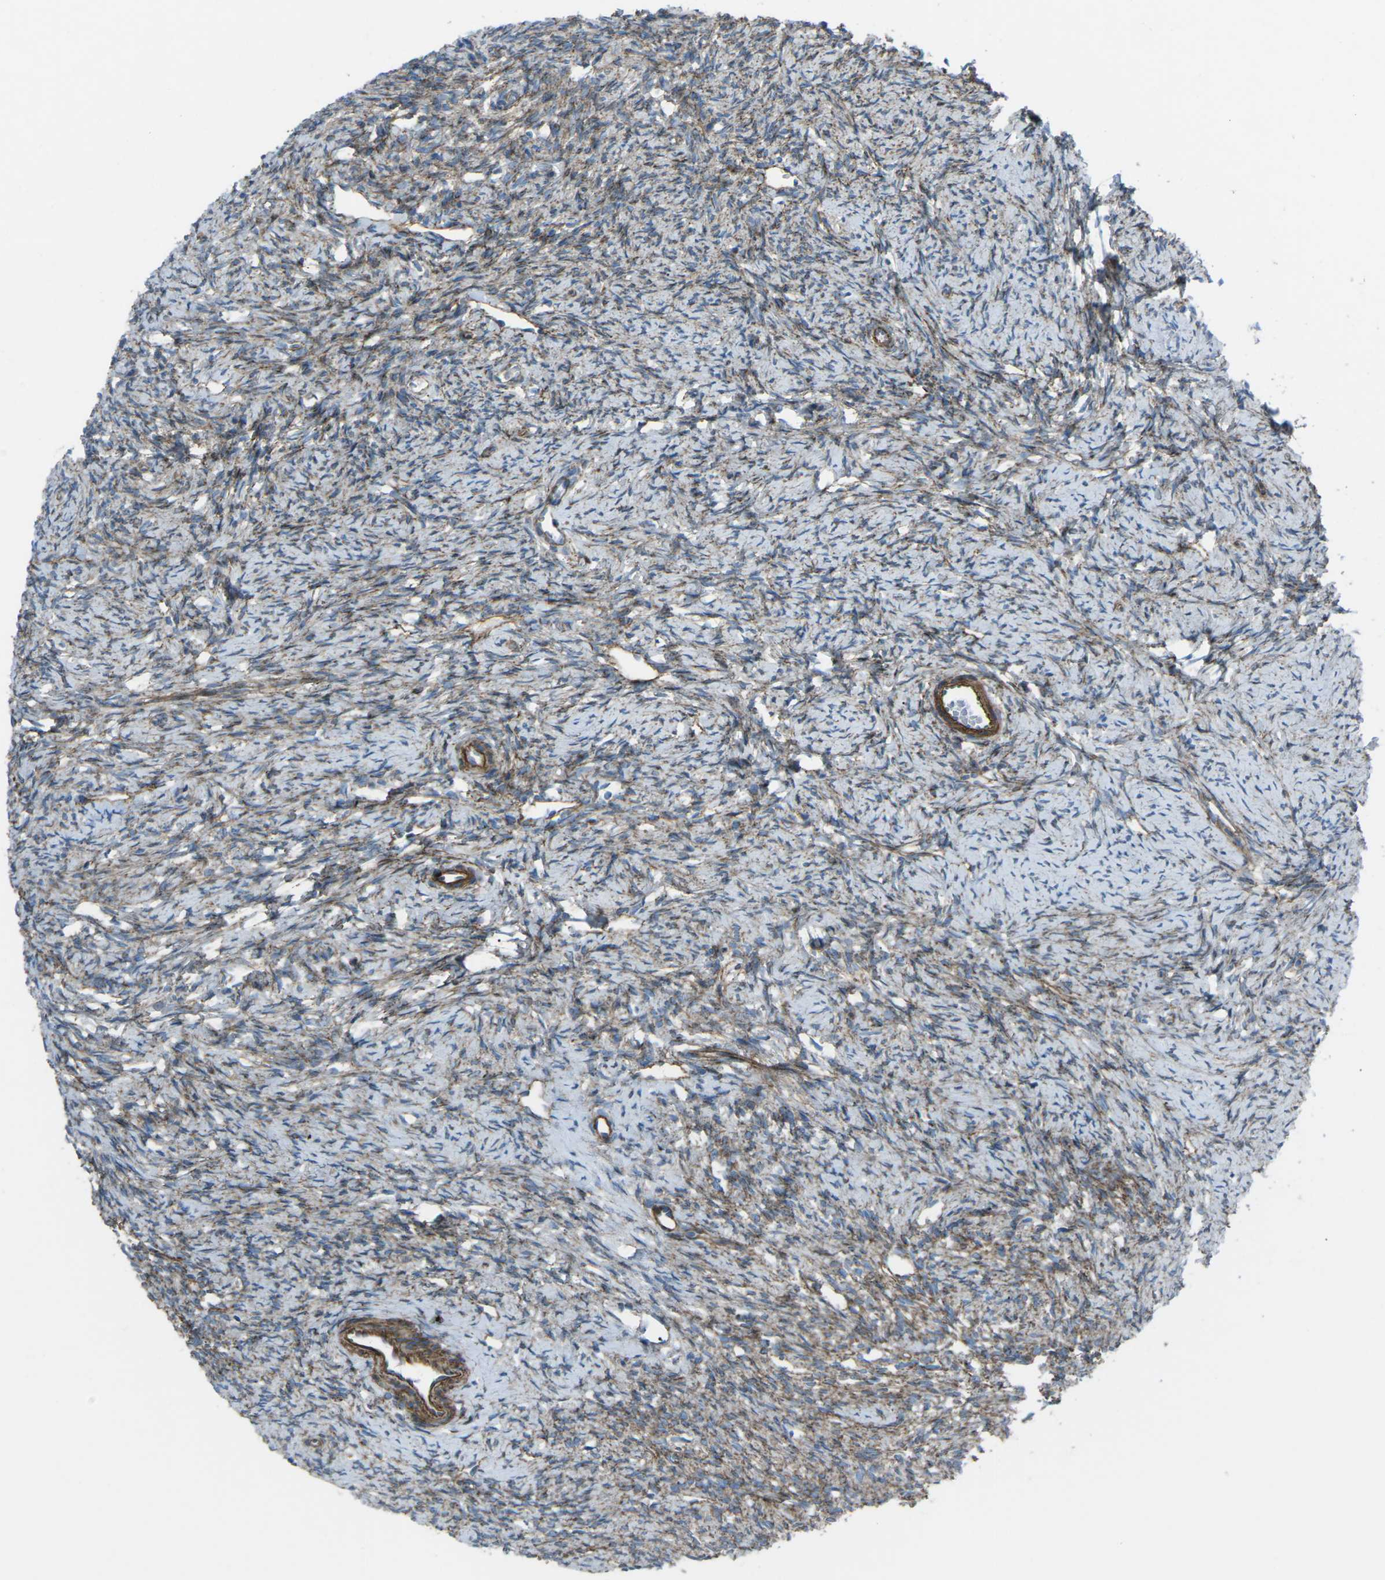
{"staining": {"intensity": "weak", "quantity": "25%-75%", "location": "cytoplasmic/membranous"}, "tissue": "ovary", "cell_type": "Follicle cells", "image_type": "normal", "snomed": [{"axis": "morphology", "description": "Normal tissue, NOS"}, {"axis": "topography", "description": "Ovary"}], "caption": "This image shows normal ovary stained with immunohistochemistry to label a protein in brown. The cytoplasmic/membranous of follicle cells show weak positivity for the protein. Nuclei are counter-stained blue.", "gene": "UTRN", "patient": {"sex": "female", "age": 33}}